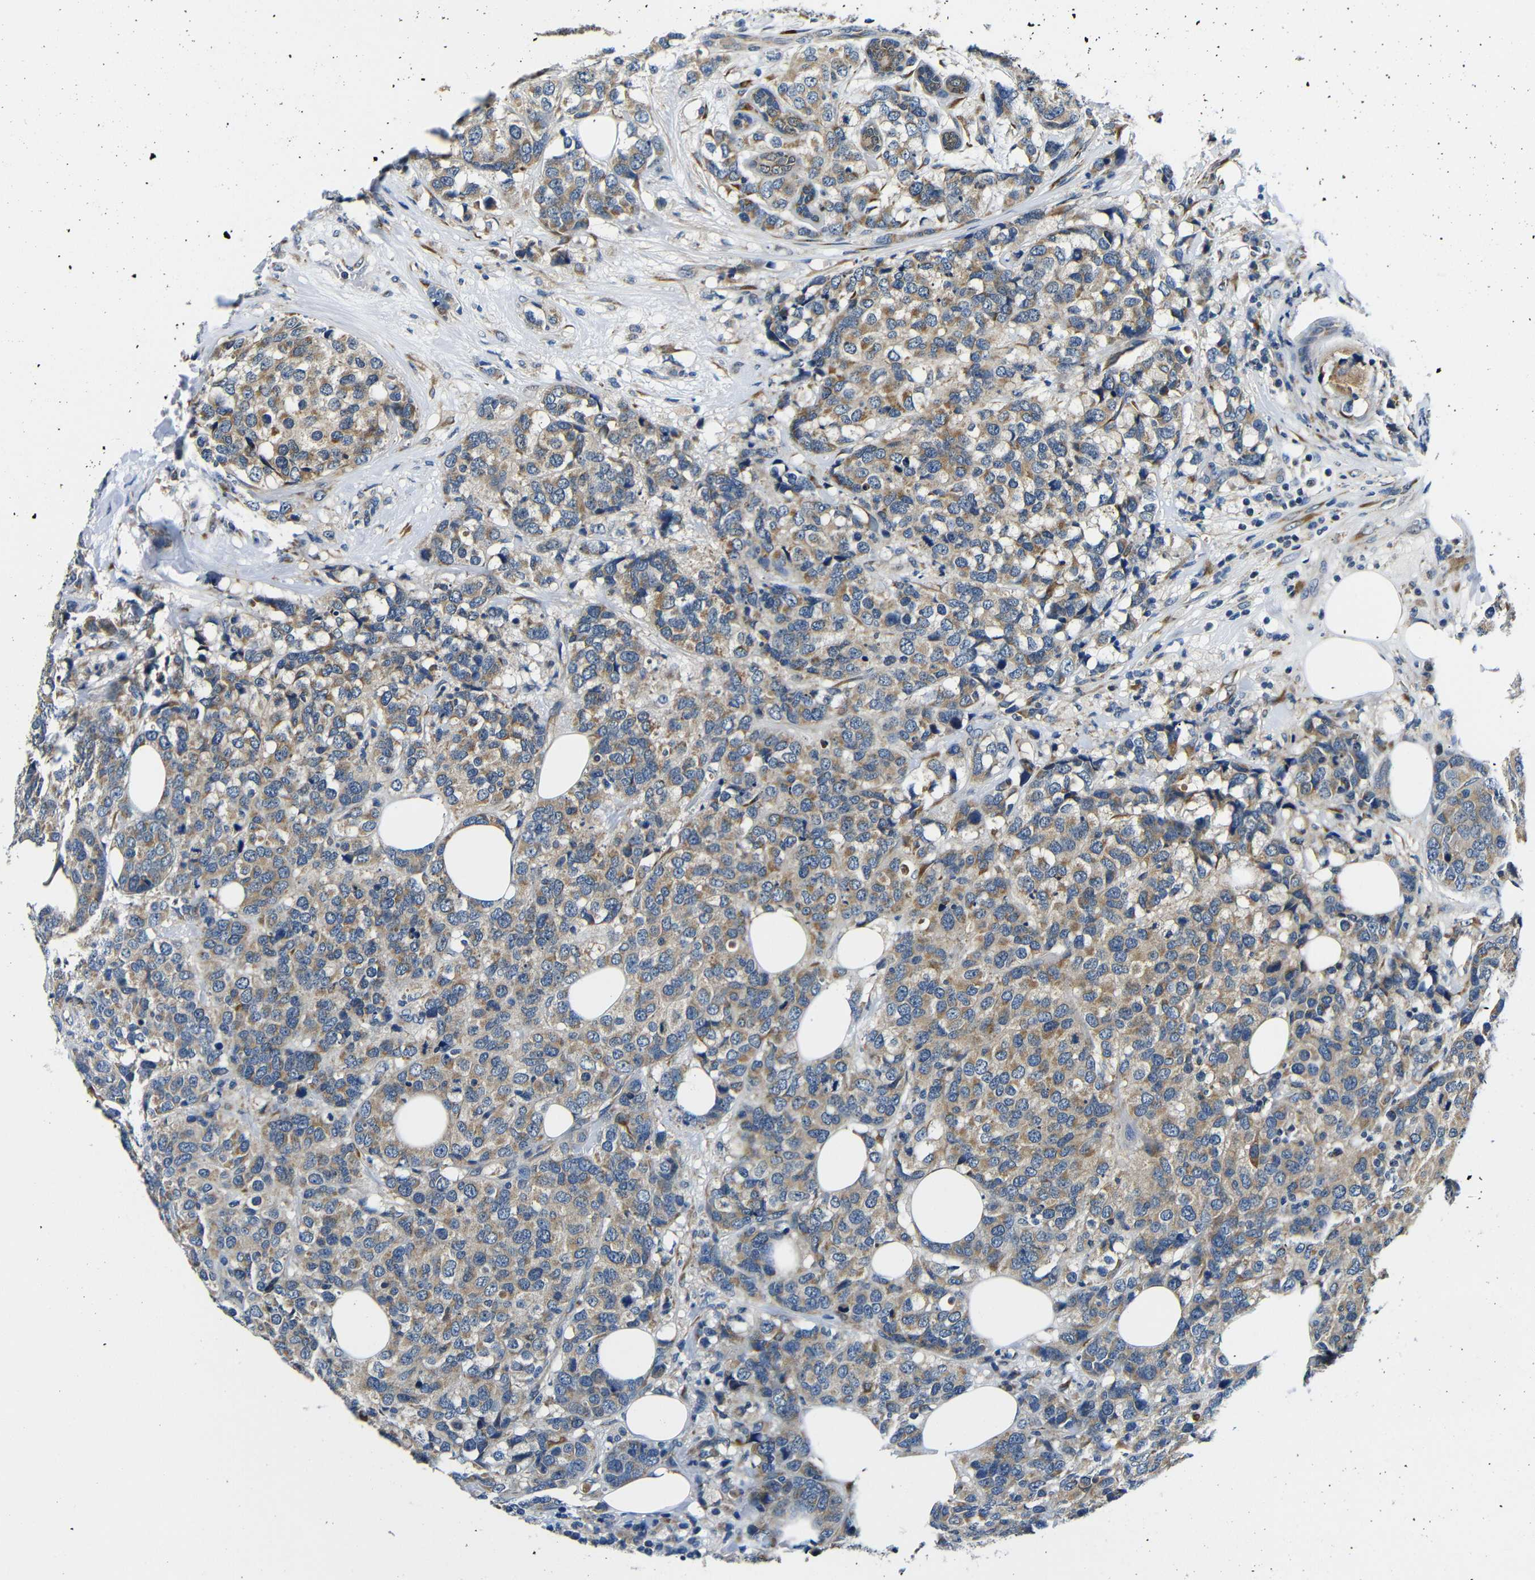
{"staining": {"intensity": "moderate", "quantity": ">75%", "location": "cytoplasmic/membranous"}, "tissue": "breast cancer", "cell_type": "Tumor cells", "image_type": "cancer", "snomed": [{"axis": "morphology", "description": "Lobular carcinoma"}, {"axis": "topography", "description": "Breast"}], "caption": "Protein expression analysis of breast cancer (lobular carcinoma) shows moderate cytoplasmic/membranous staining in approximately >75% of tumor cells.", "gene": "FKBP14", "patient": {"sex": "female", "age": 59}}